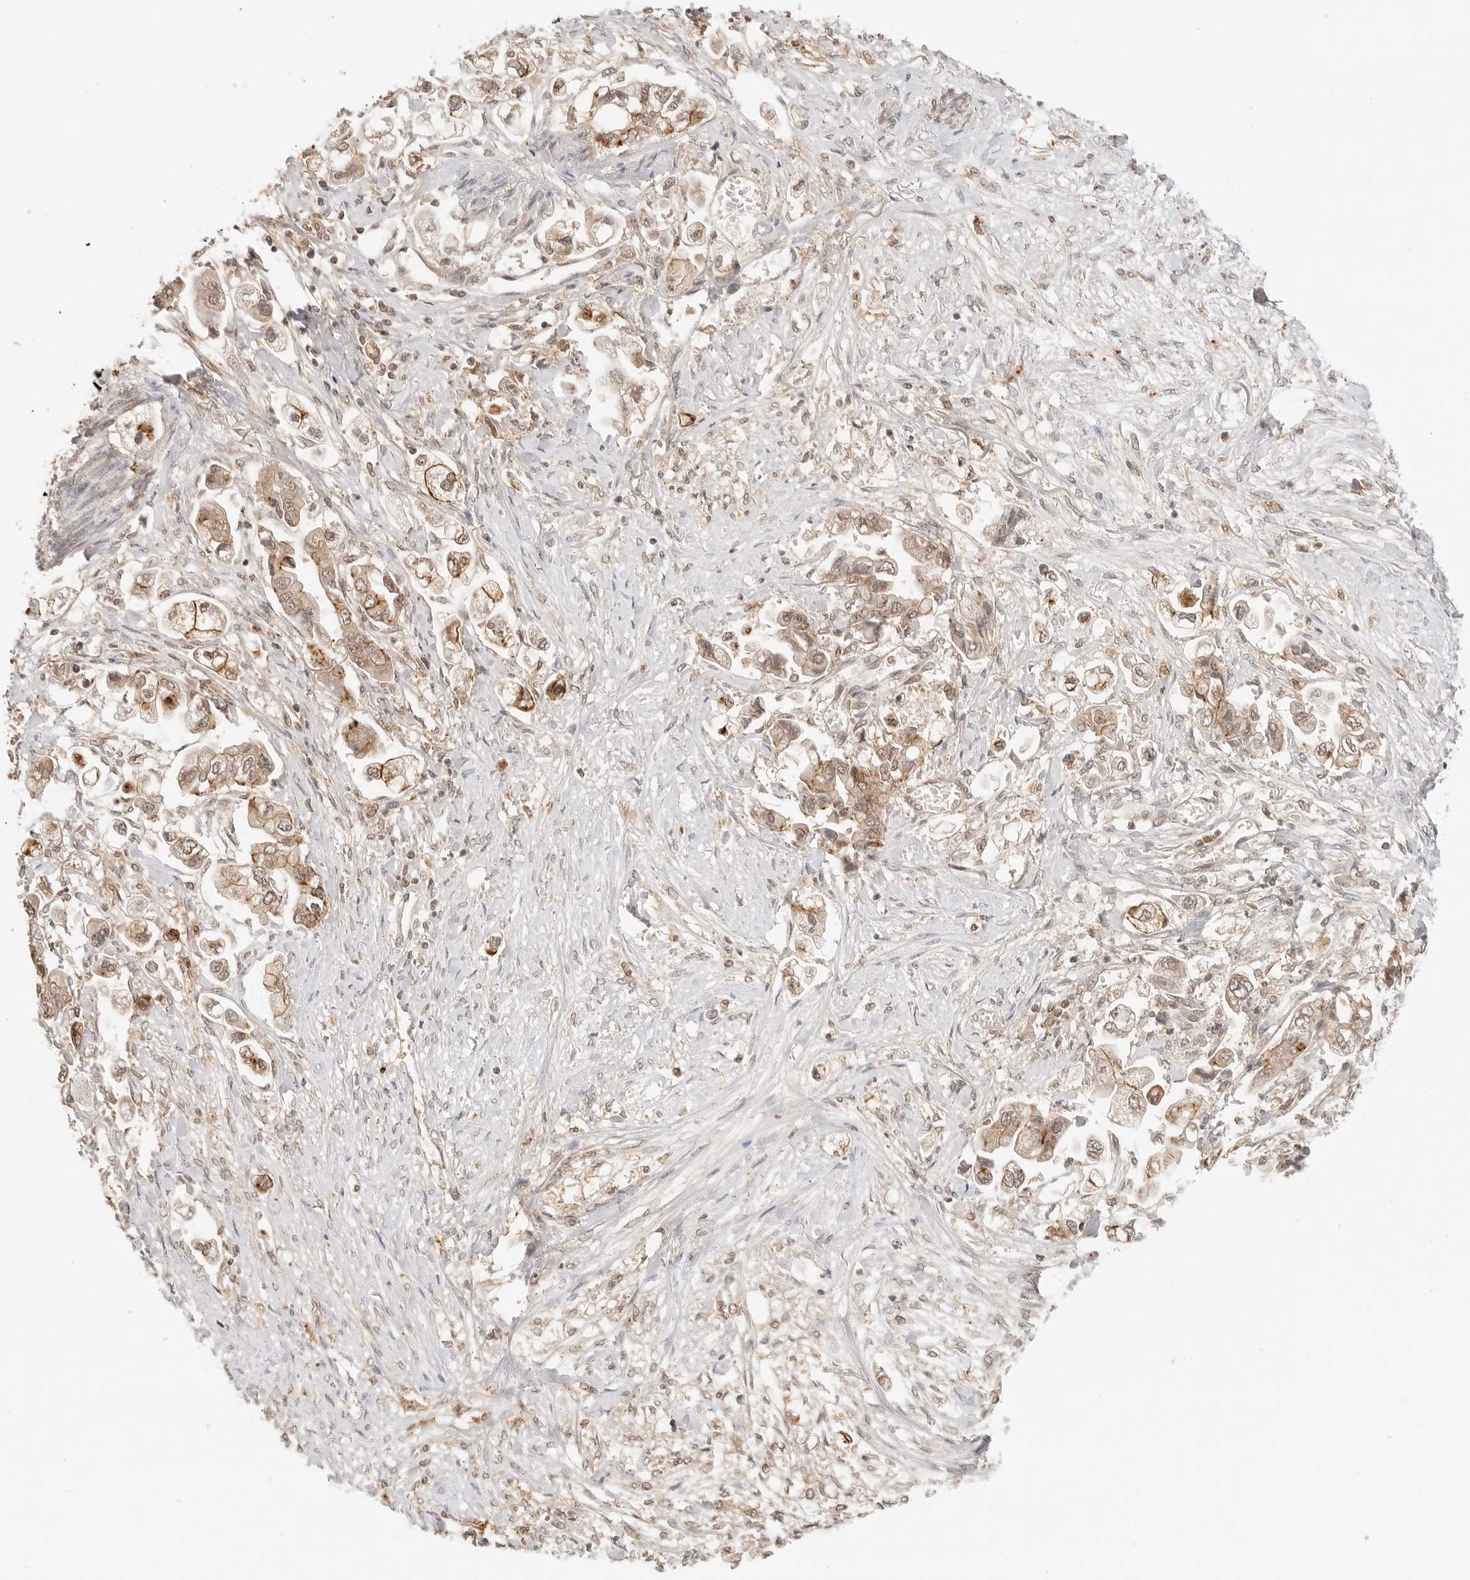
{"staining": {"intensity": "moderate", "quantity": ">75%", "location": "cytoplasmic/membranous"}, "tissue": "stomach cancer", "cell_type": "Tumor cells", "image_type": "cancer", "snomed": [{"axis": "morphology", "description": "Adenocarcinoma, NOS"}, {"axis": "topography", "description": "Stomach"}], "caption": "Immunohistochemistry image of neoplastic tissue: human stomach adenocarcinoma stained using IHC demonstrates medium levels of moderate protein expression localized specifically in the cytoplasmic/membranous of tumor cells, appearing as a cytoplasmic/membranous brown color.", "gene": "EPHA1", "patient": {"sex": "male", "age": 62}}